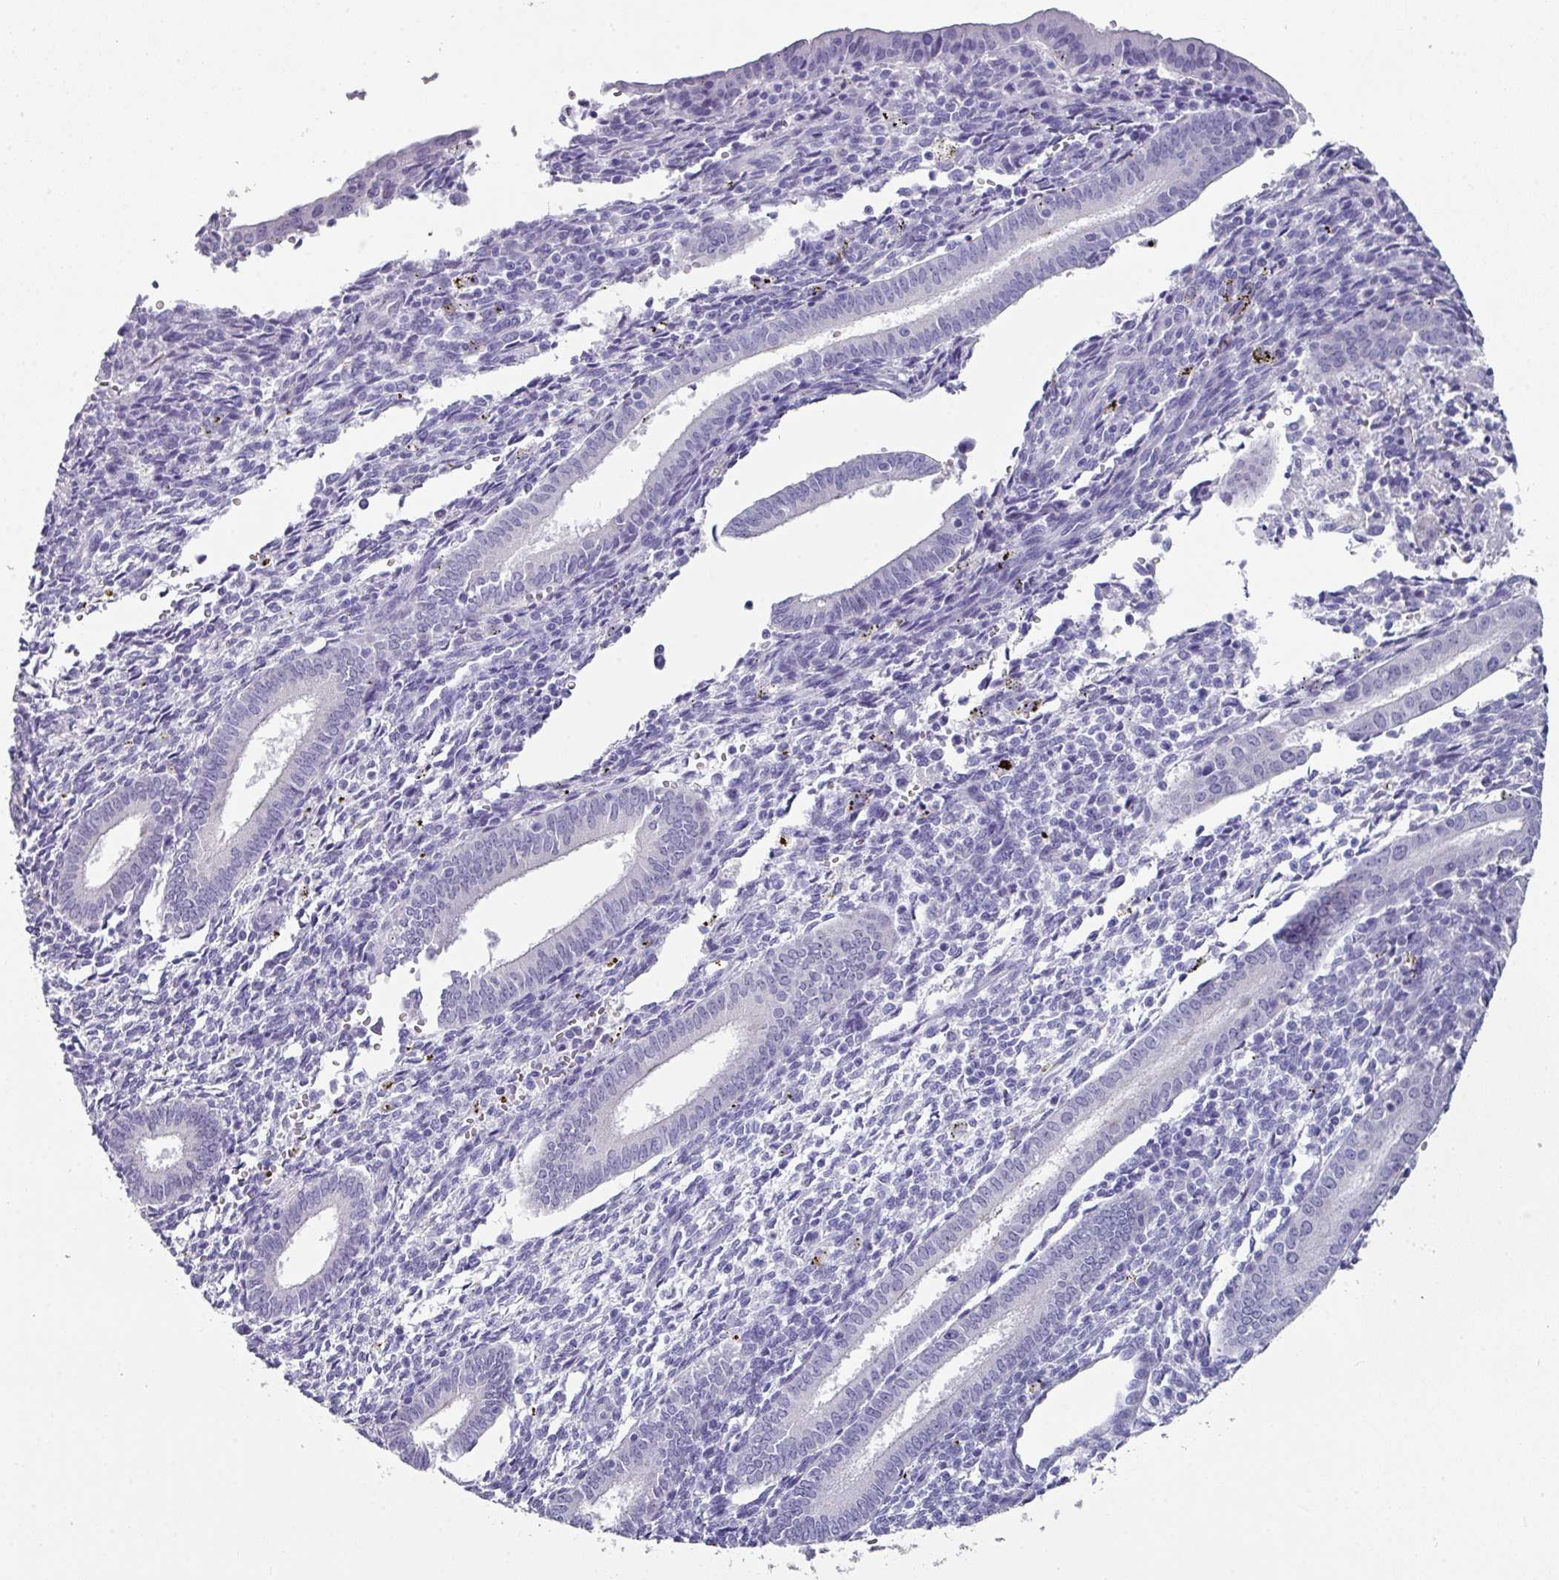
{"staining": {"intensity": "negative", "quantity": "none", "location": "none"}, "tissue": "endometrium", "cell_type": "Cells in endometrial stroma", "image_type": "normal", "snomed": [{"axis": "morphology", "description": "Normal tissue, NOS"}, {"axis": "topography", "description": "Endometrium"}], "caption": "DAB immunohistochemical staining of benign endometrium shows no significant positivity in cells in endometrial stroma.", "gene": "PEX10", "patient": {"sex": "female", "age": 41}}